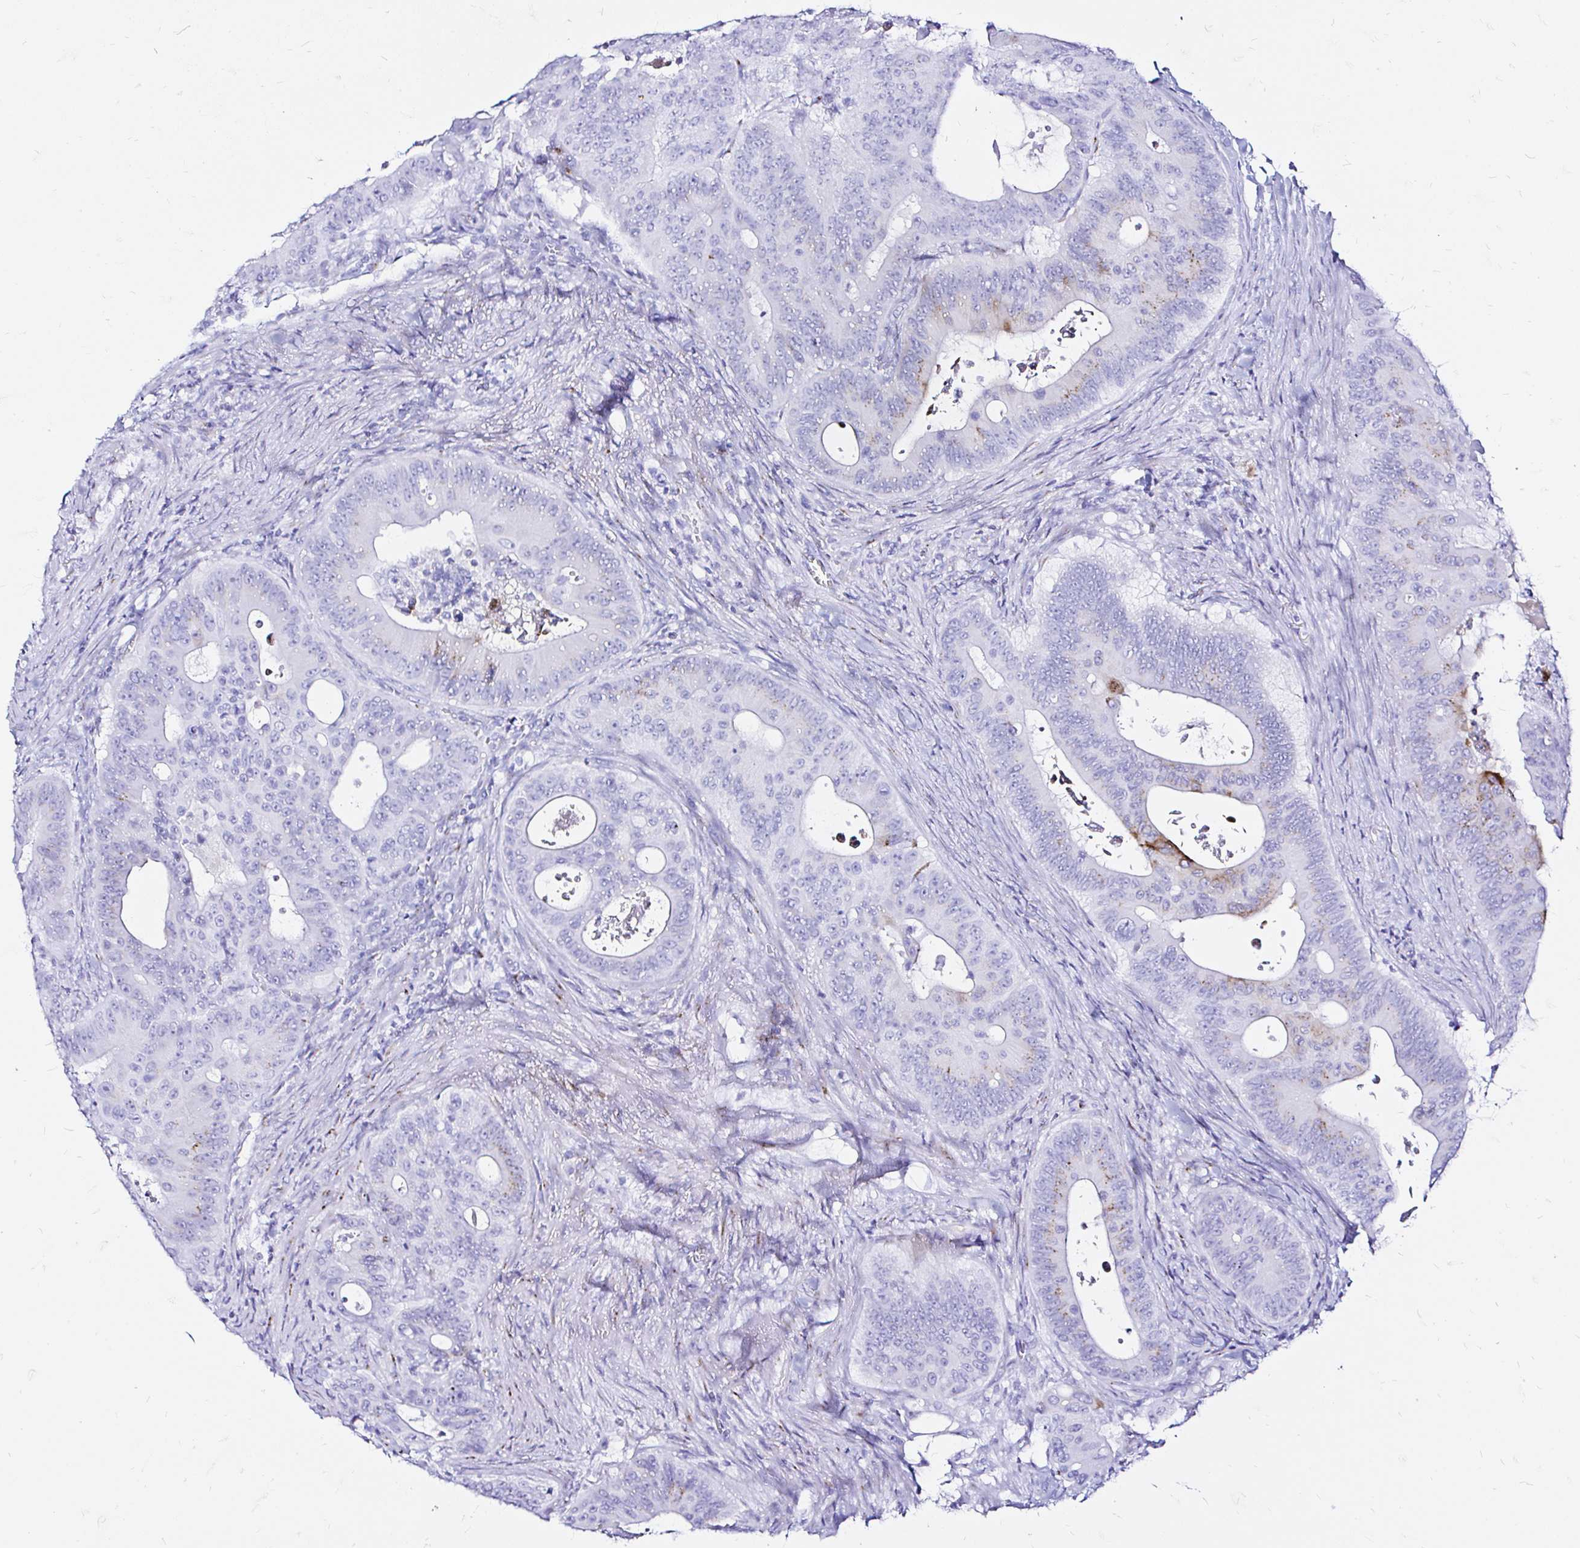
{"staining": {"intensity": "moderate", "quantity": "<25%", "location": "cytoplasmic/membranous"}, "tissue": "colorectal cancer", "cell_type": "Tumor cells", "image_type": "cancer", "snomed": [{"axis": "morphology", "description": "Adenocarcinoma, NOS"}, {"axis": "topography", "description": "Colon"}], "caption": "Colorectal cancer (adenocarcinoma) stained with a brown dye displays moderate cytoplasmic/membranous positive positivity in about <25% of tumor cells.", "gene": "ZNF432", "patient": {"sex": "male", "age": 62}}